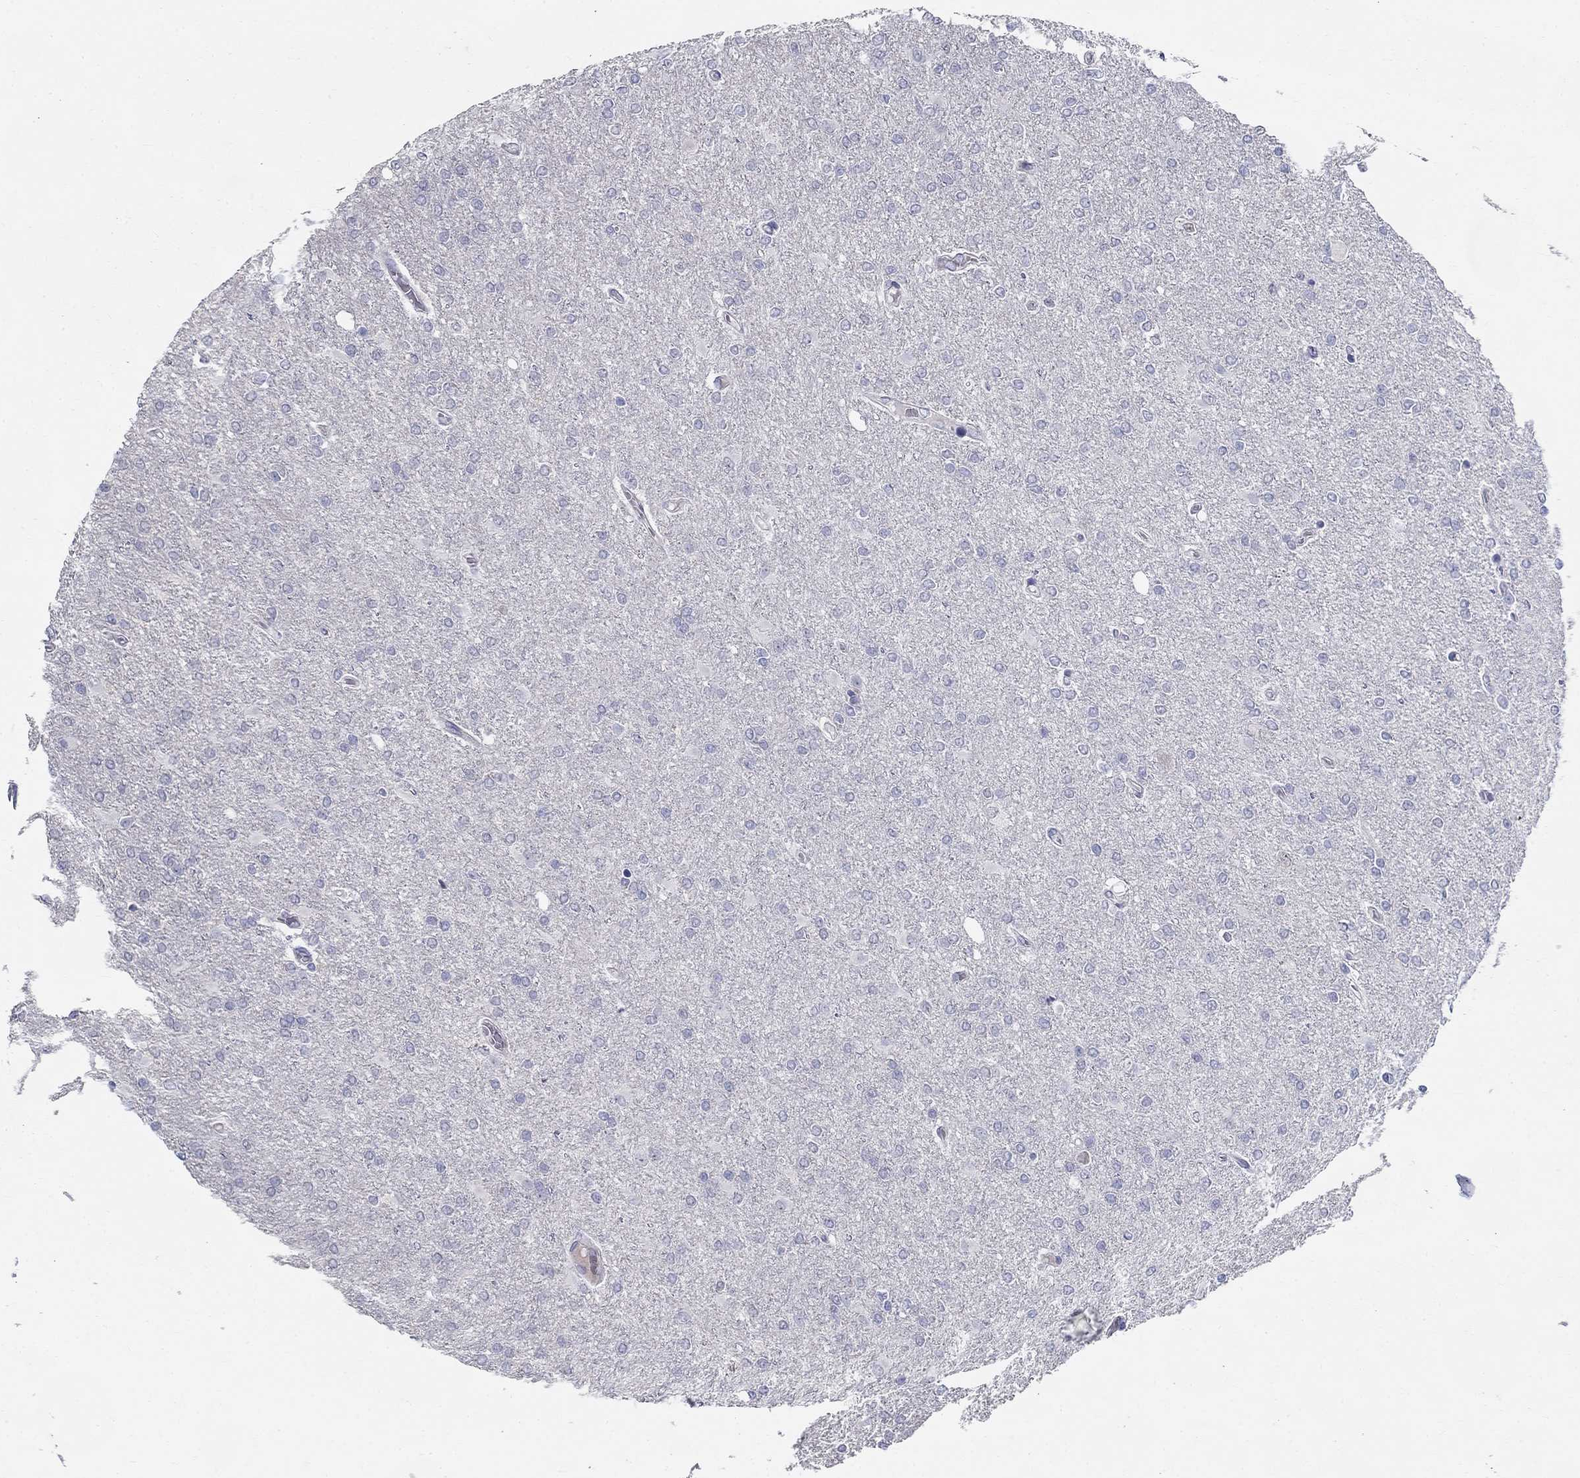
{"staining": {"intensity": "negative", "quantity": "none", "location": "none"}, "tissue": "glioma", "cell_type": "Tumor cells", "image_type": "cancer", "snomed": [{"axis": "morphology", "description": "Glioma, malignant, High grade"}, {"axis": "topography", "description": "Cerebral cortex"}], "caption": "A high-resolution histopathology image shows IHC staining of malignant high-grade glioma, which exhibits no significant staining in tumor cells. (DAB (3,3'-diaminobenzidine) immunohistochemistry visualized using brightfield microscopy, high magnification).", "gene": "GUCA1A", "patient": {"sex": "male", "age": 70}}